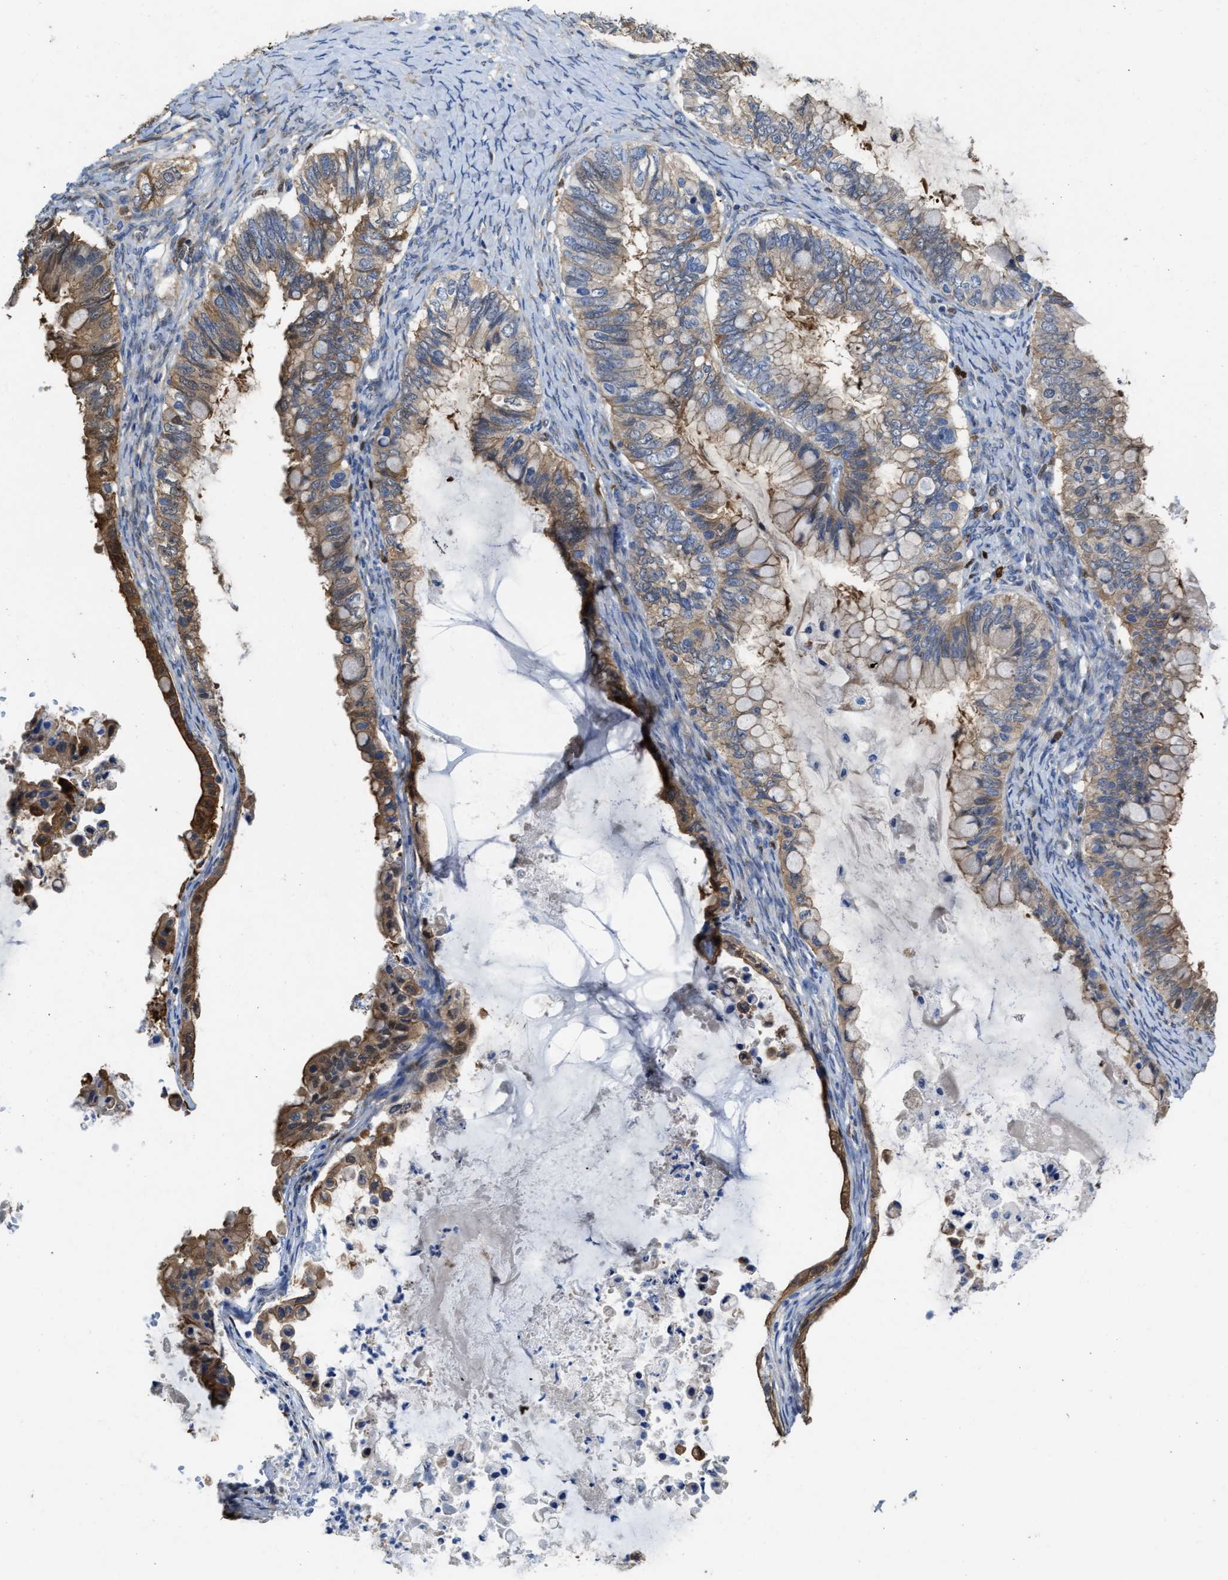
{"staining": {"intensity": "moderate", "quantity": "25%-75%", "location": "cytoplasmic/membranous"}, "tissue": "ovarian cancer", "cell_type": "Tumor cells", "image_type": "cancer", "snomed": [{"axis": "morphology", "description": "Cystadenocarcinoma, mucinous, NOS"}, {"axis": "topography", "description": "Ovary"}], "caption": "Immunohistochemistry staining of ovarian cancer (mucinous cystadenocarcinoma), which displays medium levels of moderate cytoplasmic/membranous expression in about 25%-75% of tumor cells indicating moderate cytoplasmic/membranous protein staining. The staining was performed using DAB (brown) for protein detection and nuclei were counterstained in hematoxylin (blue).", "gene": "ASS1", "patient": {"sex": "female", "age": 80}}